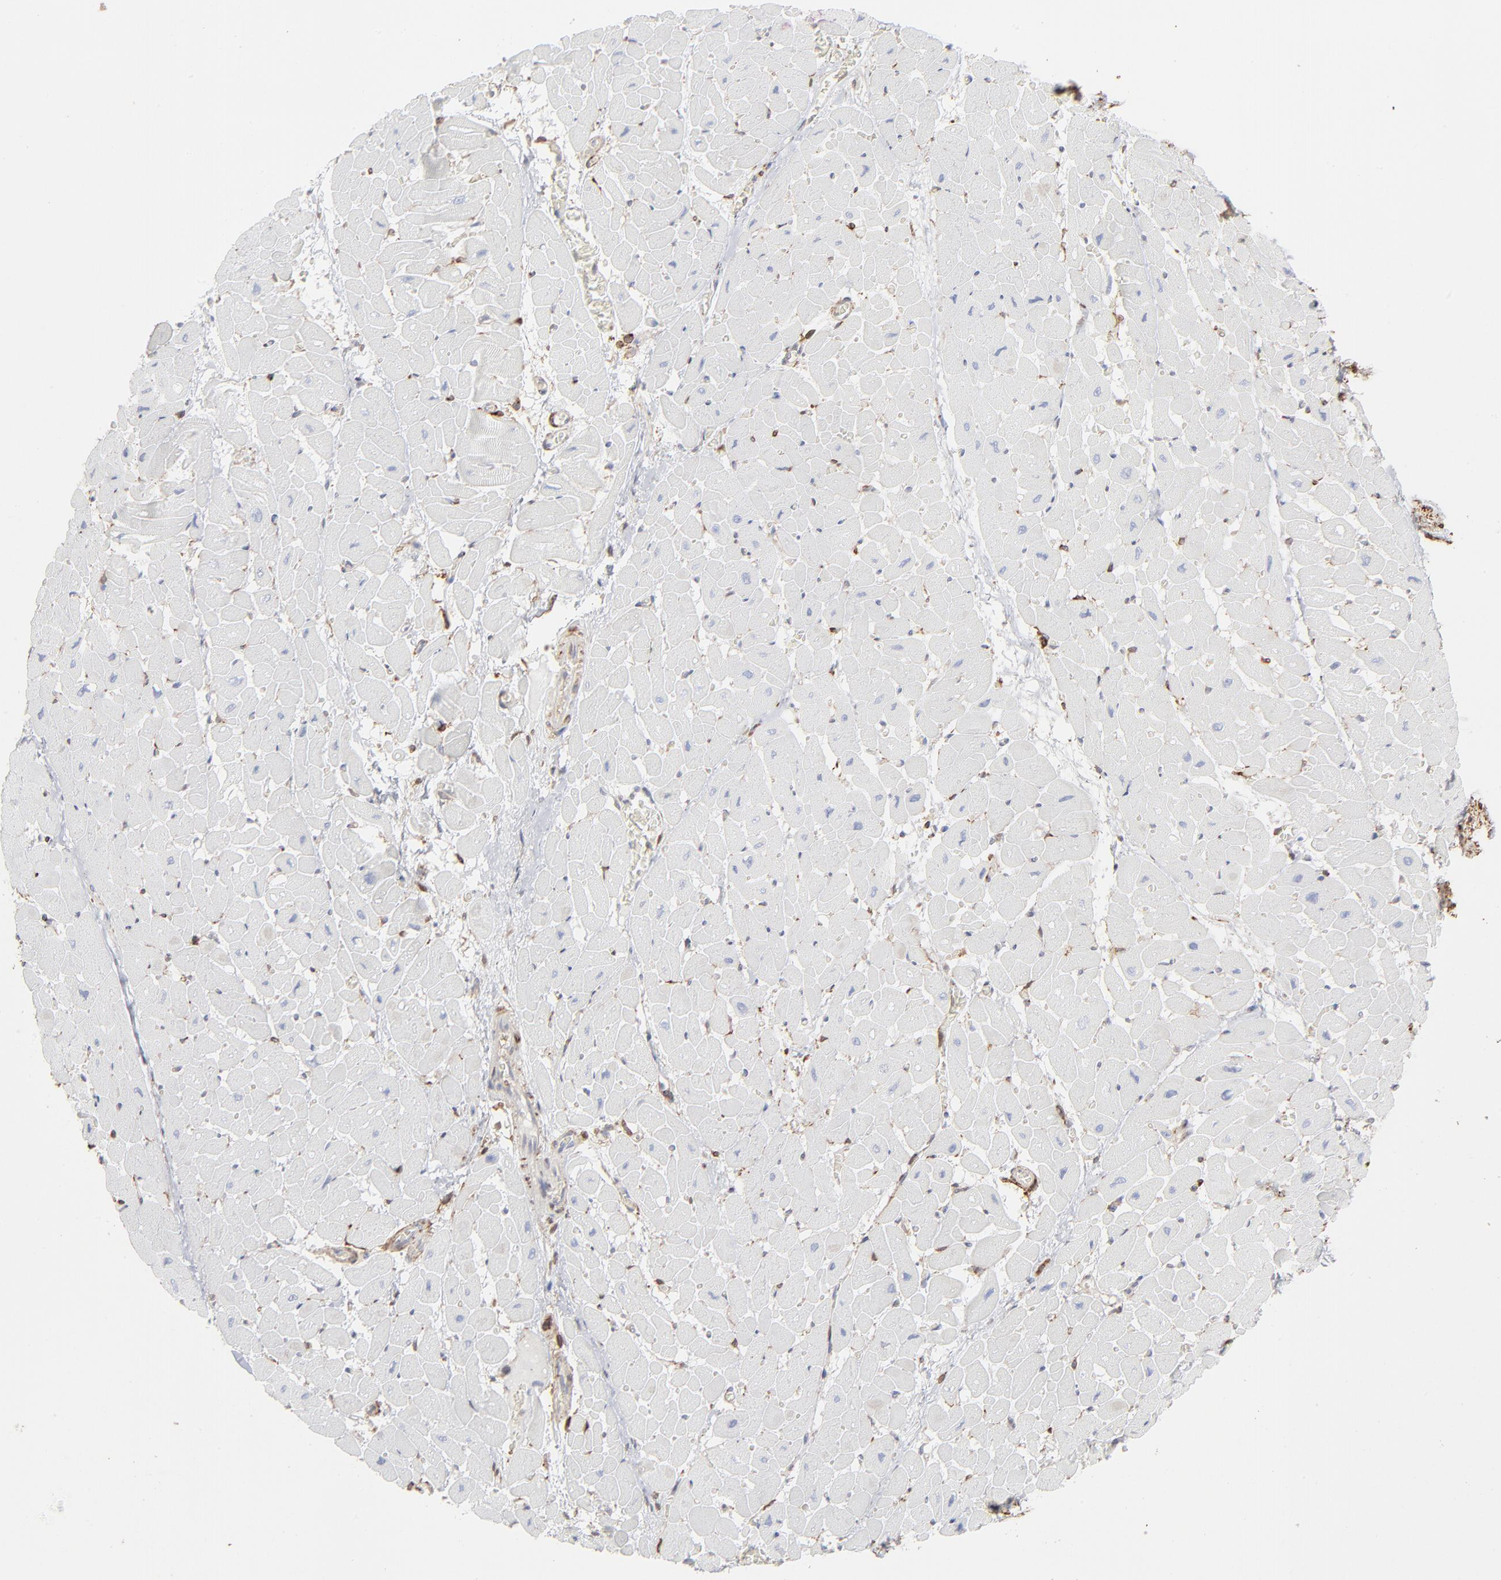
{"staining": {"intensity": "negative", "quantity": "none", "location": "none"}, "tissue": "heart muscle", "cell_type": "Cardiomyocytes", "image_type": "normal", "snomed": [{"axis": "morphology", "description": "Normal tissue, NOS"}, {"axis": "topography", "description": "Heart"}], "caption": "The image displays no staining of cardiomyocytes in unremarkable heart muscle.", "gene": "ANXA5", "patient": {"sex": "male", "age": 45}}